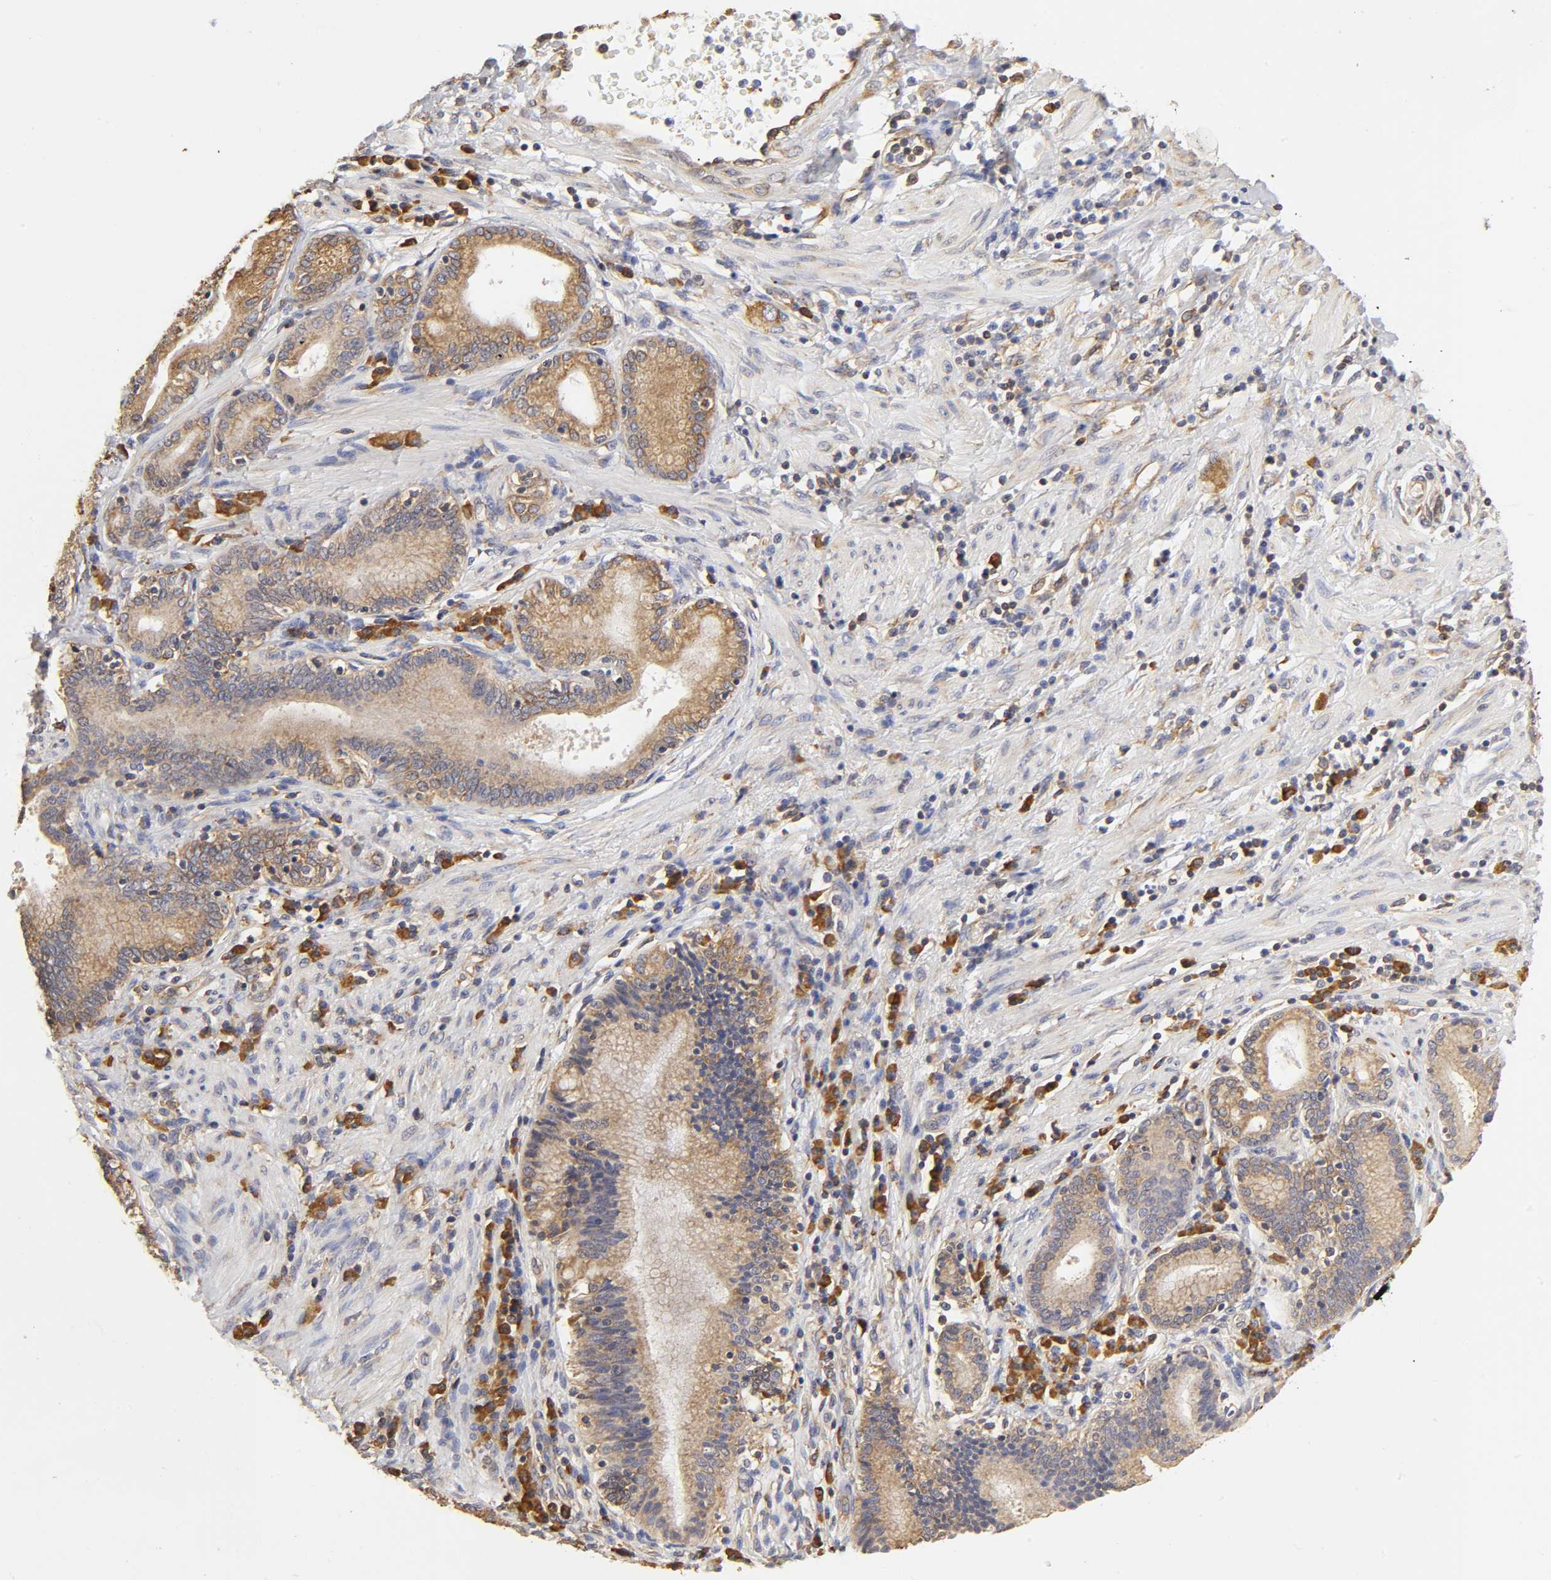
{"staining": {"intensity": "moderate", "quantity": ">75%", "location": "cytoplasmic/membranous"}, "tissue": "pancreatic cancer", "cell_type": "Tumor cells", "image_type": "cancer", "snomed": [{"axis": "morphology", "description": "Adenocarcinoma, NOS"}, {"axis": "topography", "description": "Pancreas"}], "caption": "Moderate cytoplasmic/membranous protein expression is appreciated in about >75% of tumor cells in adenocarcinoma (pancreatic). (Brightfield microscopy of DAB IHC at high magnification).", "gene": "RPL14", "patient": {"sex": "female", "age": 48}}